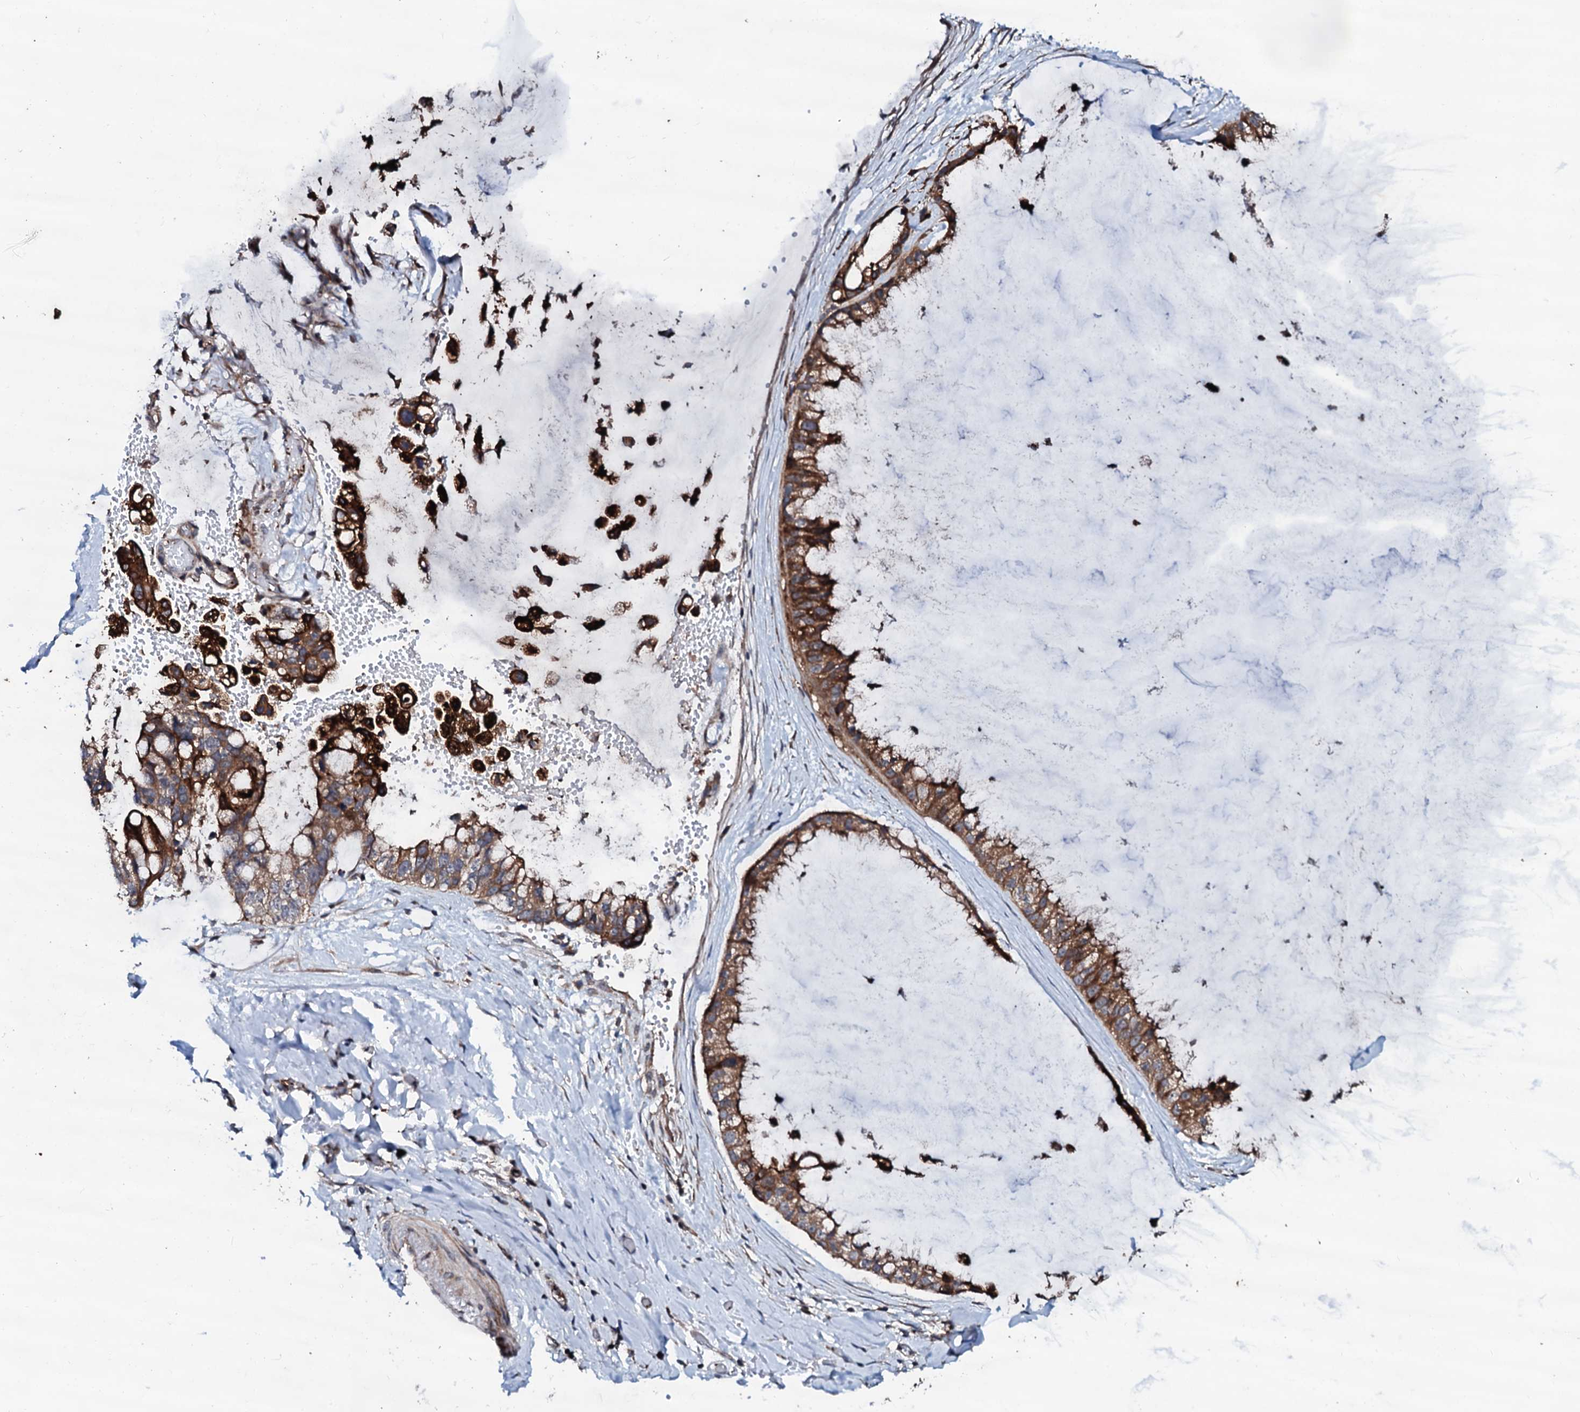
{"staining": {"intensity": "strong", "quantity": ">75%", "location": "cytoplasmic/membranous"}, "tissue": "ovarian cancer", "cell_type": "Tumor cells", "image_type": "cancer", "snomed": [{"axis": "morphology", "description": "Cystadenocarcinoma, mucinous, NOS"}, {"axis": "topography", "description": "Ovary"}], "caption": "Ovarian cancer (mucinous cystadenocarcinoma) stained with DAB IHC exhibits high levels of strong cytoplasmic/membranous expression in about >75% of tumor cells.", "gene": "SDHAF2", "patient": {"sex": "female", "age": 39}}